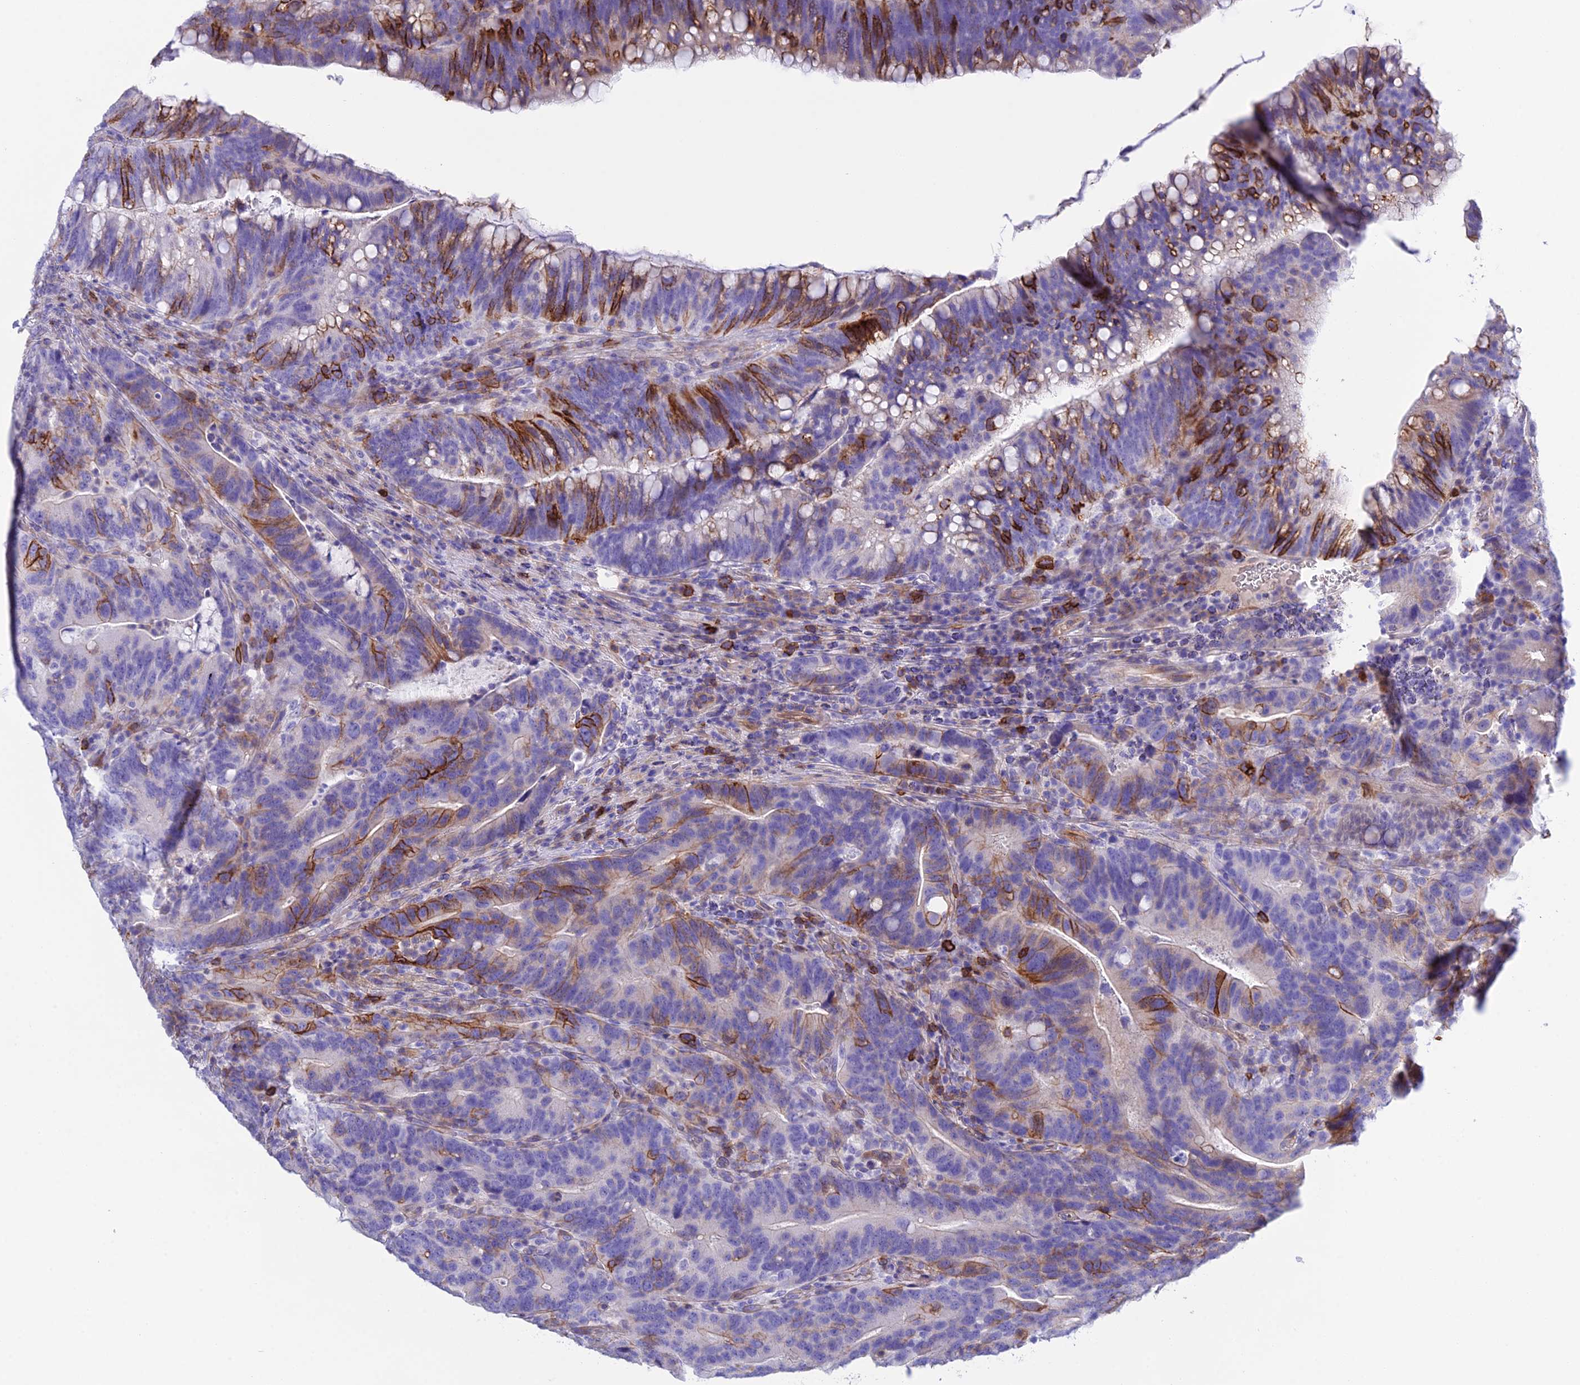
{"staining": {"intensity": "strong", "quantity": "<25%", "location": "cytoplasmic/membranous"}, "tissue": "colorectal cancer", "cell_type": "Tumor cells", "image_type": "cancer", "snomed": [{"axis": "morphology", "description": "Adenocarcinoma, NOS"}, {"axis": "topography", "description": "Colon"}], "caption": "Protein staining of adenocarcinoma (colorectal) tissue demonstrates strong cytoplasmic/membranous staining in about <25% of tumor cells. The protein is shown in brown color, while the nuclei are stained blue.", "gene": "OR1Q1", "patient": {"sex": "female", "age": 66}}